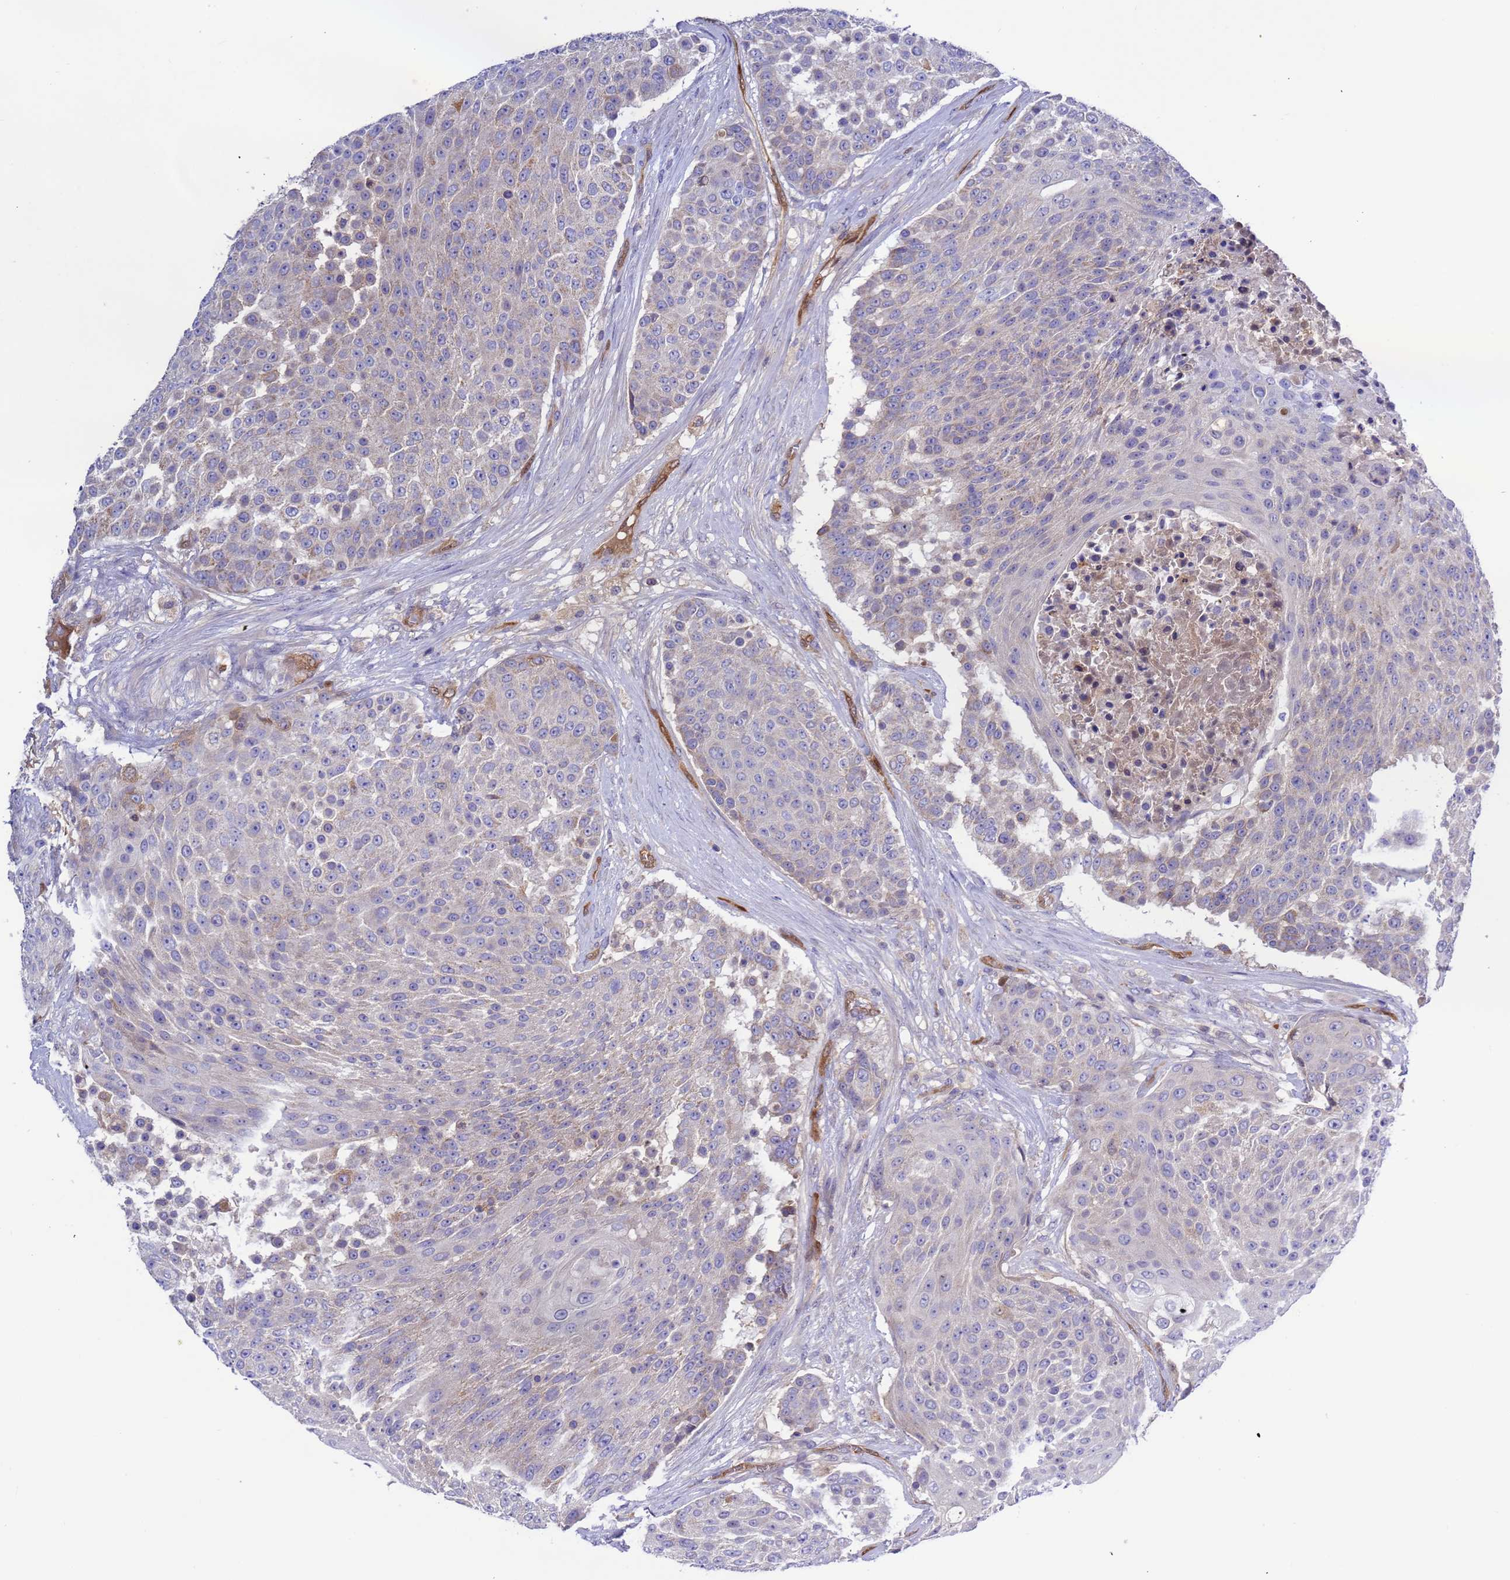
{"staining": {"intensity": "negative", "quantity": "none", "location": "none"}, "tissue": "urothelial cancer", "cell_type": "Tumor cells", "image_type": "cancer", "snomed": [{"axis": "morphology", "description": "Urothelial carcinoma, High grade"}, {"axis": "topography", "description": "Urinary bladder"}], "caption": "This is an IHC micrograph of human urothelial cancer. There is no expression in tumor cells.", "gene": "FOXRED1", "patient": {"sex": "female", "age": 63}}